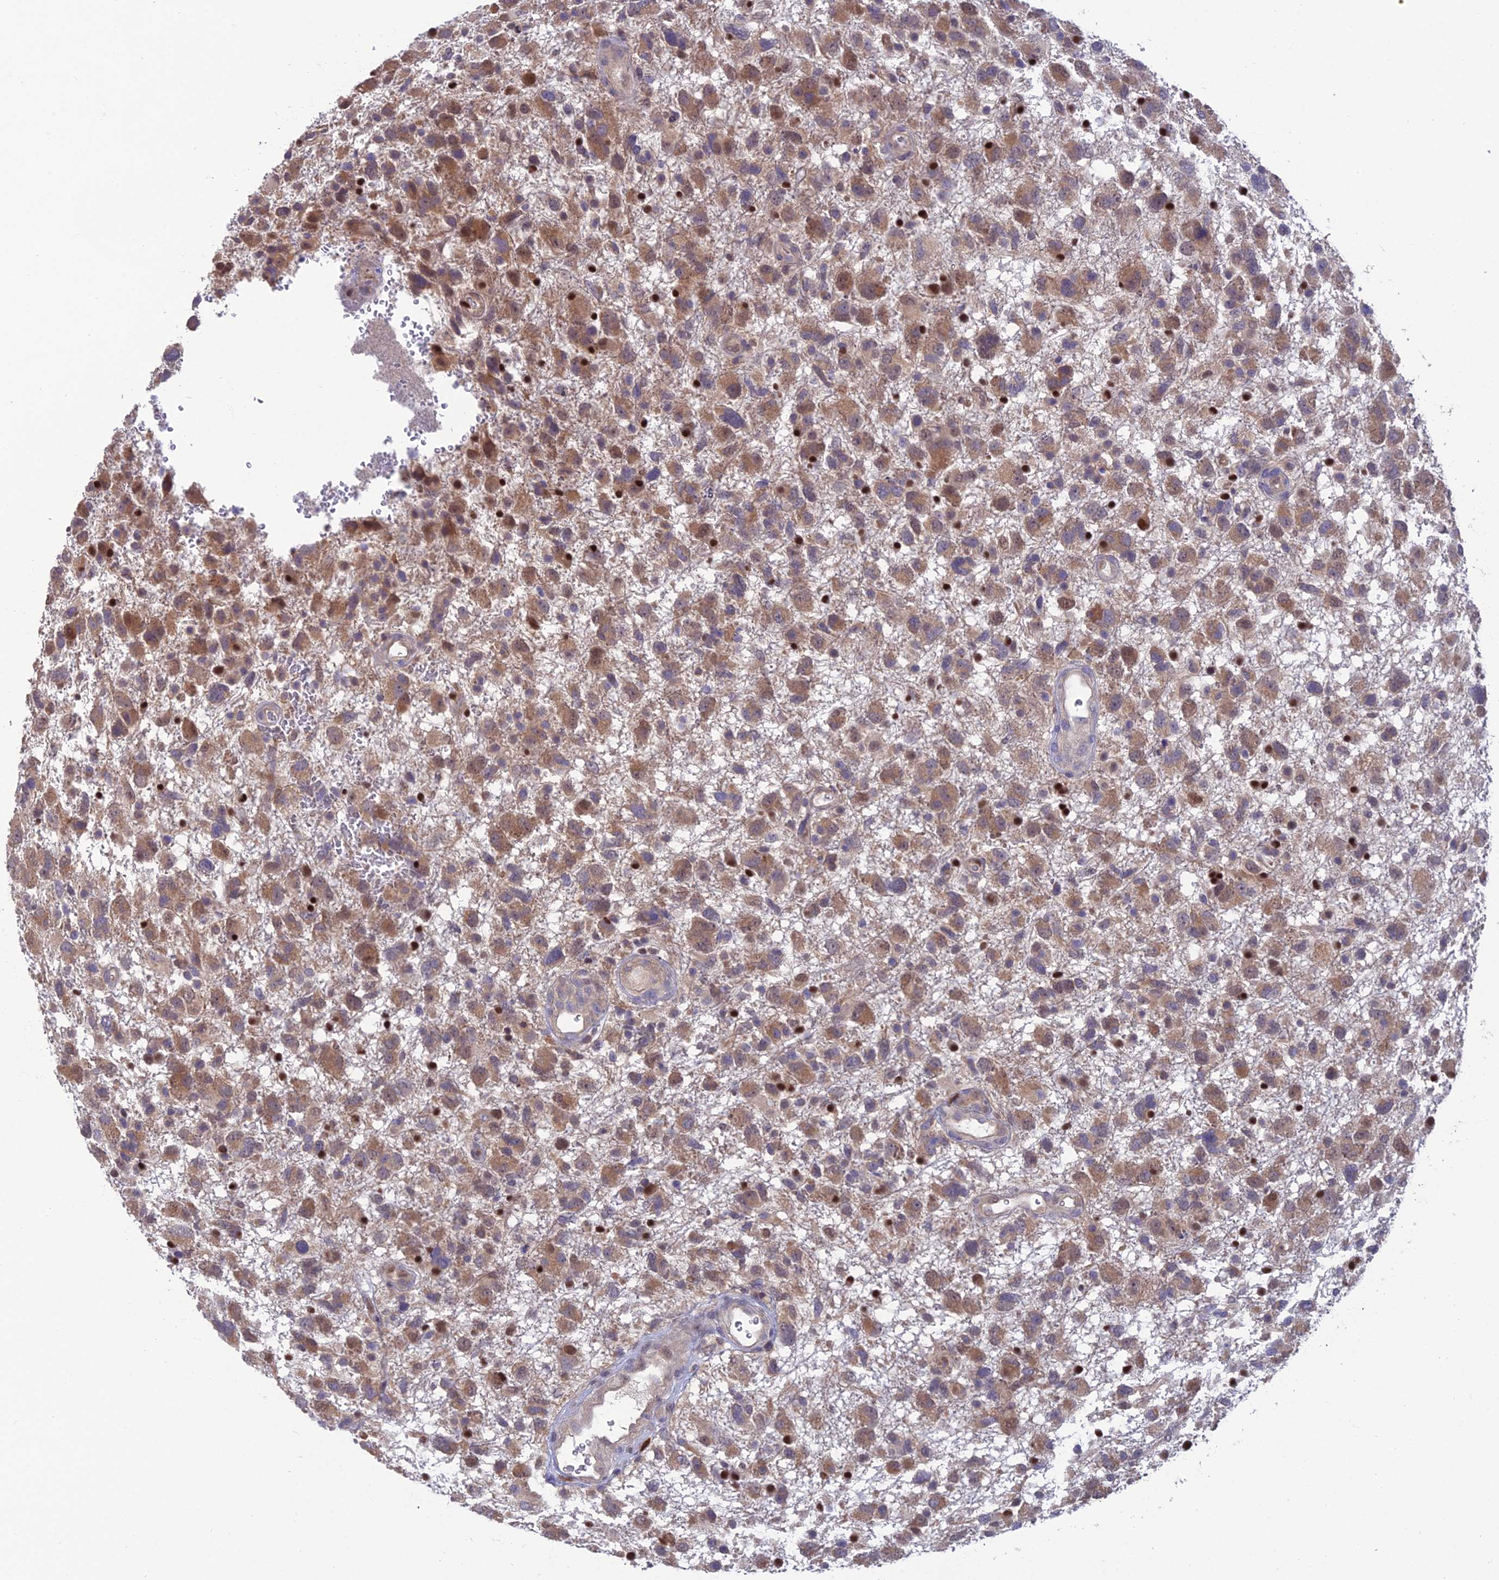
{"staining": {"intensity": "moderate", "quantity": ">75%", "location": "cytoplasmic/membranous"}, "tissue": "glioma", "cell_type": "Tumor cells", "image_type": "cancer", "snomed": [{"axis": "morphology", "description": "Glioma, malignant, High grade"}, {"axis": "topography", "description": "Brain"}], "caption": "The micrograph reveals staining of malignant glioma (high-grade), revealing moderate cytoplasmic/membranous protein staining (brown color) within tumor cells. The staining was performed using DAB (3,3'-diaminobenzidine) to visualize the protein expression in brown, while the nuclei were stained in blue with hematoxylin (Magnification: 20x).", "gene": "DNPEP", "patient": {"sex": "male", "age": 61}}